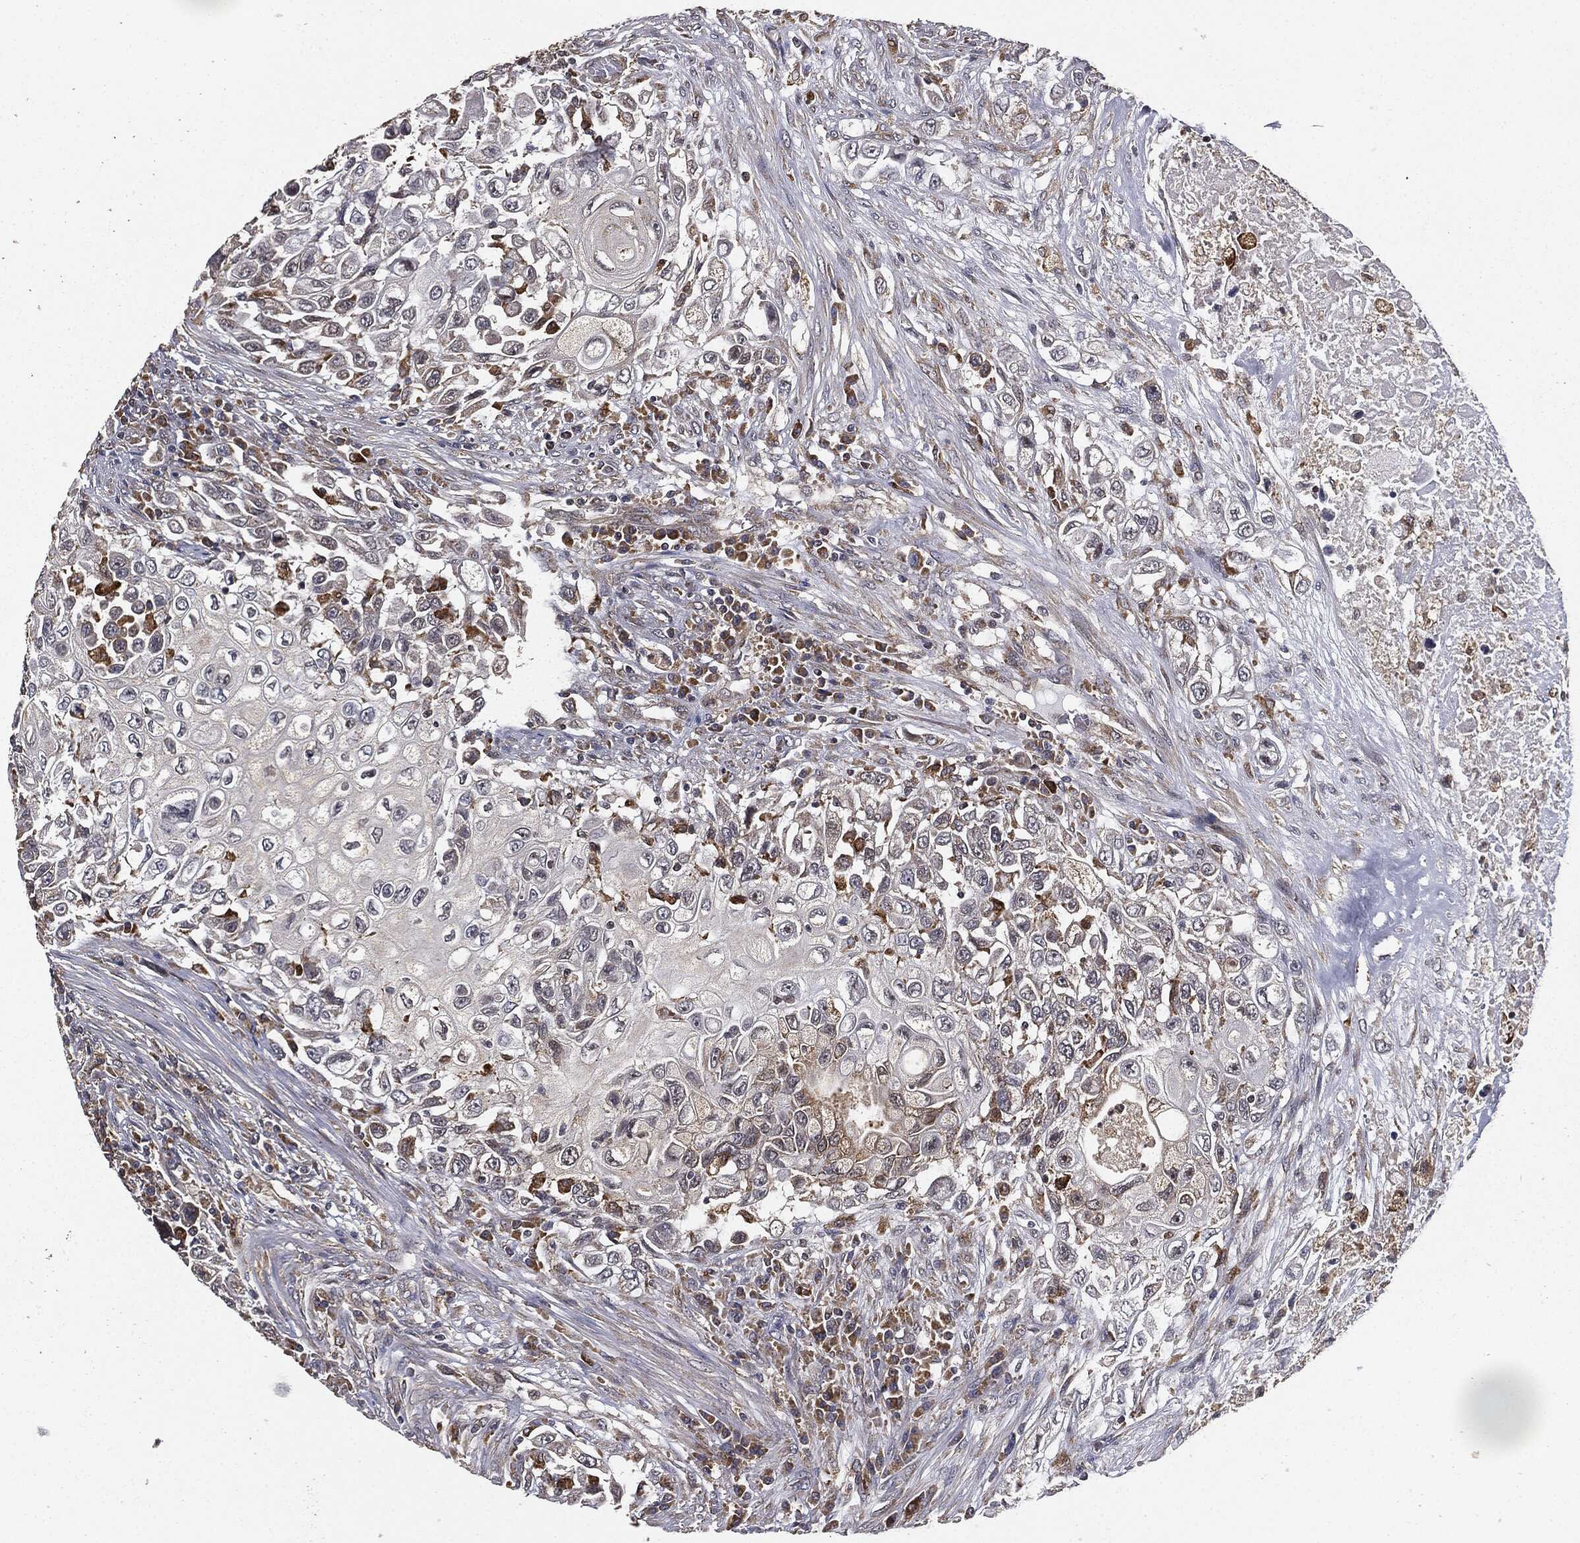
{"staining": {"intensity": "negative", "quantity": "none", "location": "none"}, "tissue": "urothelial cancer", "cell_type": "Tumor cells", "image_type": "cancer", "snomed": [{"axis": "morphology", "description": "Urothelial carcinoma, High grade"}, {"axis": "topography", "description": "Urinary bladder"}], "caption": "The image reveals no staining of tumor cells in urothelial cancer. (DAB immunohistochemistry visualized using brightfield microscopy, high magnification).", "gene": "MIER2", "patient": {"sex": "female", "age": 56}}